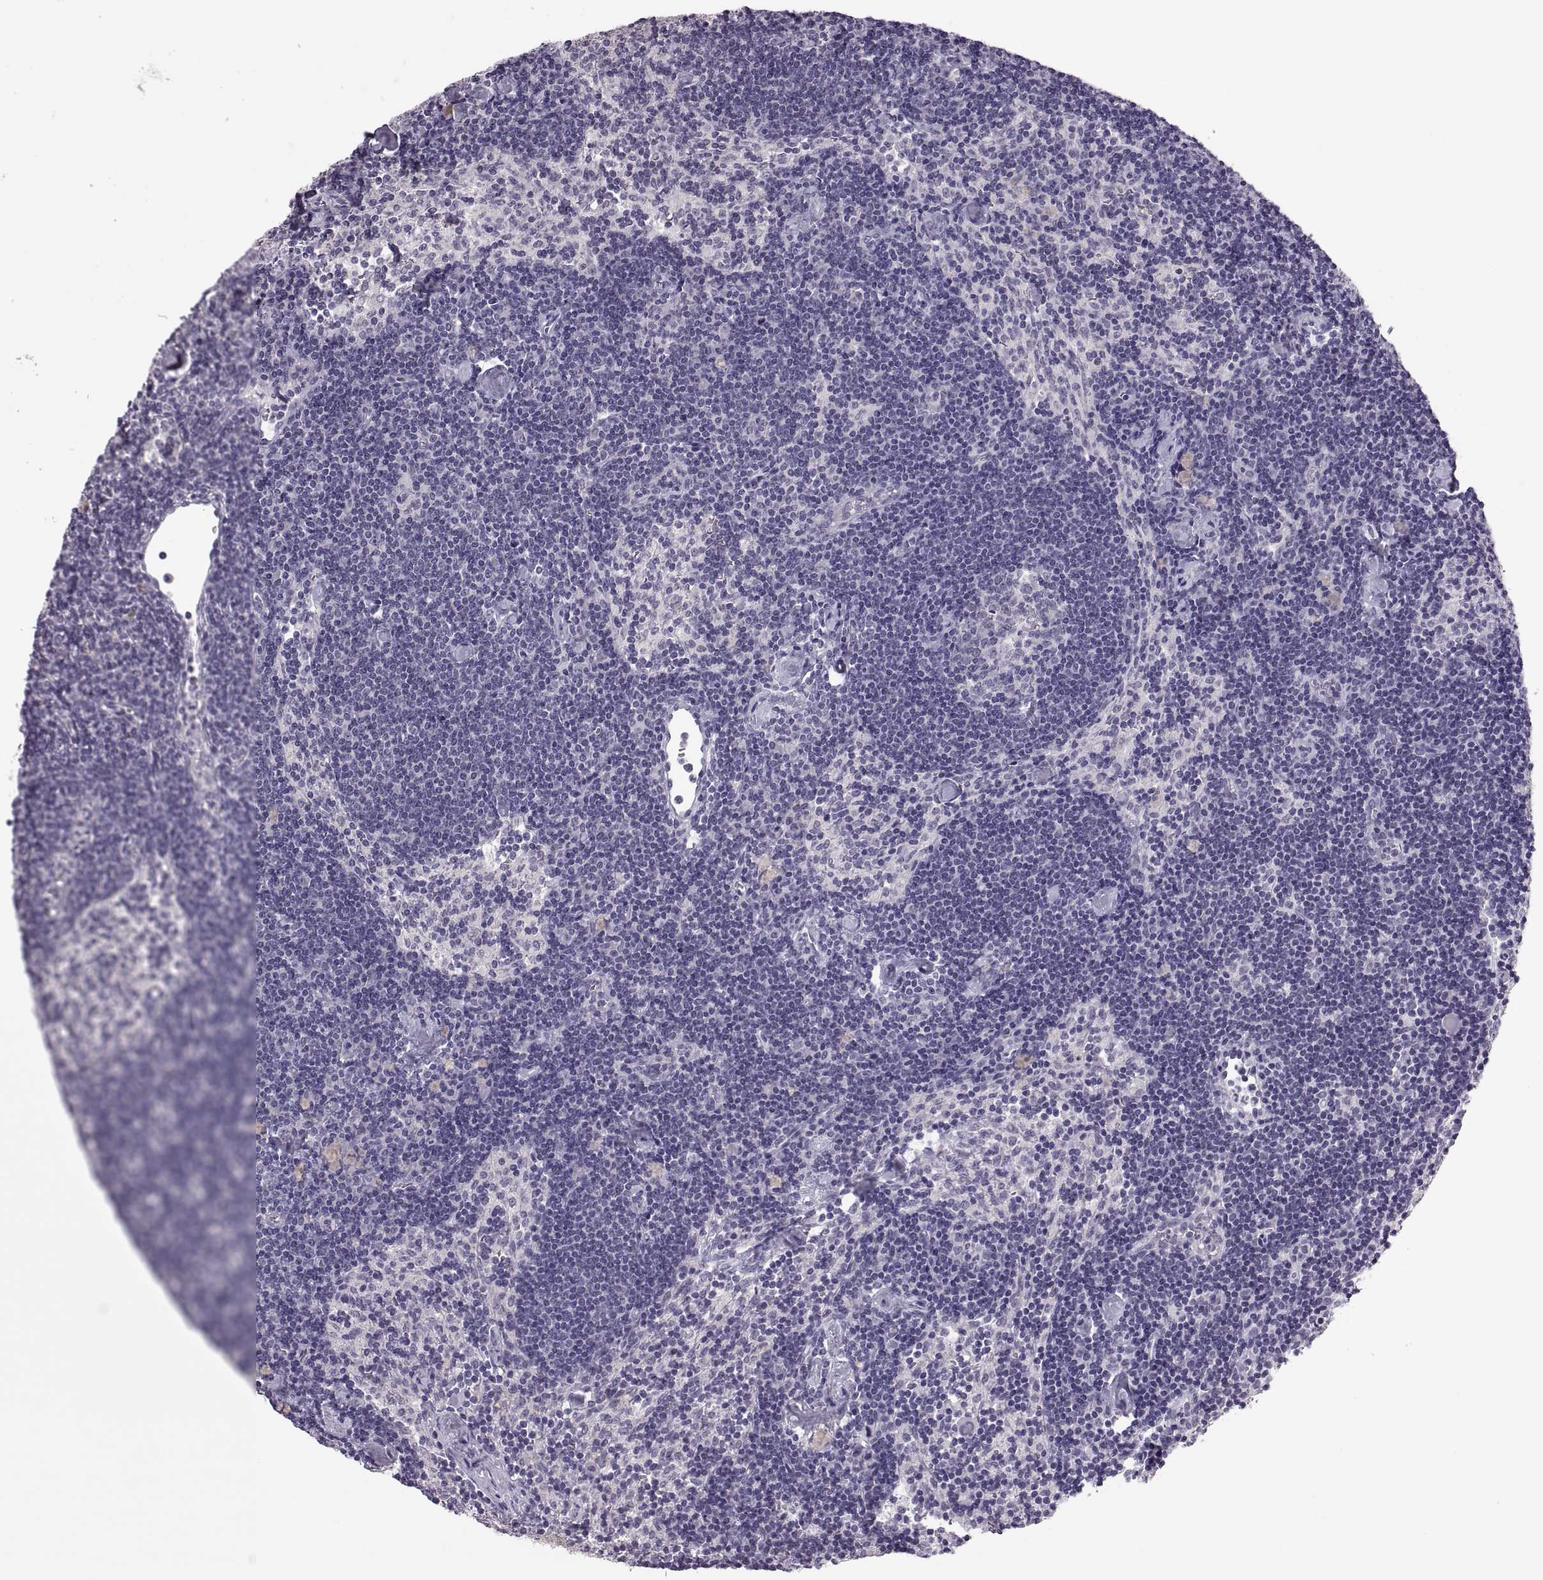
{"staining": {"intensity": "negative", "quantity": "none", "location": "none"}, "tissue": "lymph node", "cell_type": "Germinal center cells", "image_type": "normal", "snomed": [{"axis": "morphology", "description": "Normal tissue, NOS"}, {"axis": "topography", "description": "Lymph node"}], "caption": "Immunohistochemistry histopathology image of normal lymph node: lymph node stained with DAB (3,3'-diaminobenzidine) displays no significant protein staining in germinal center cells.", "gene": "ADH6", "patient": {"sex": "female", "age": 42}}